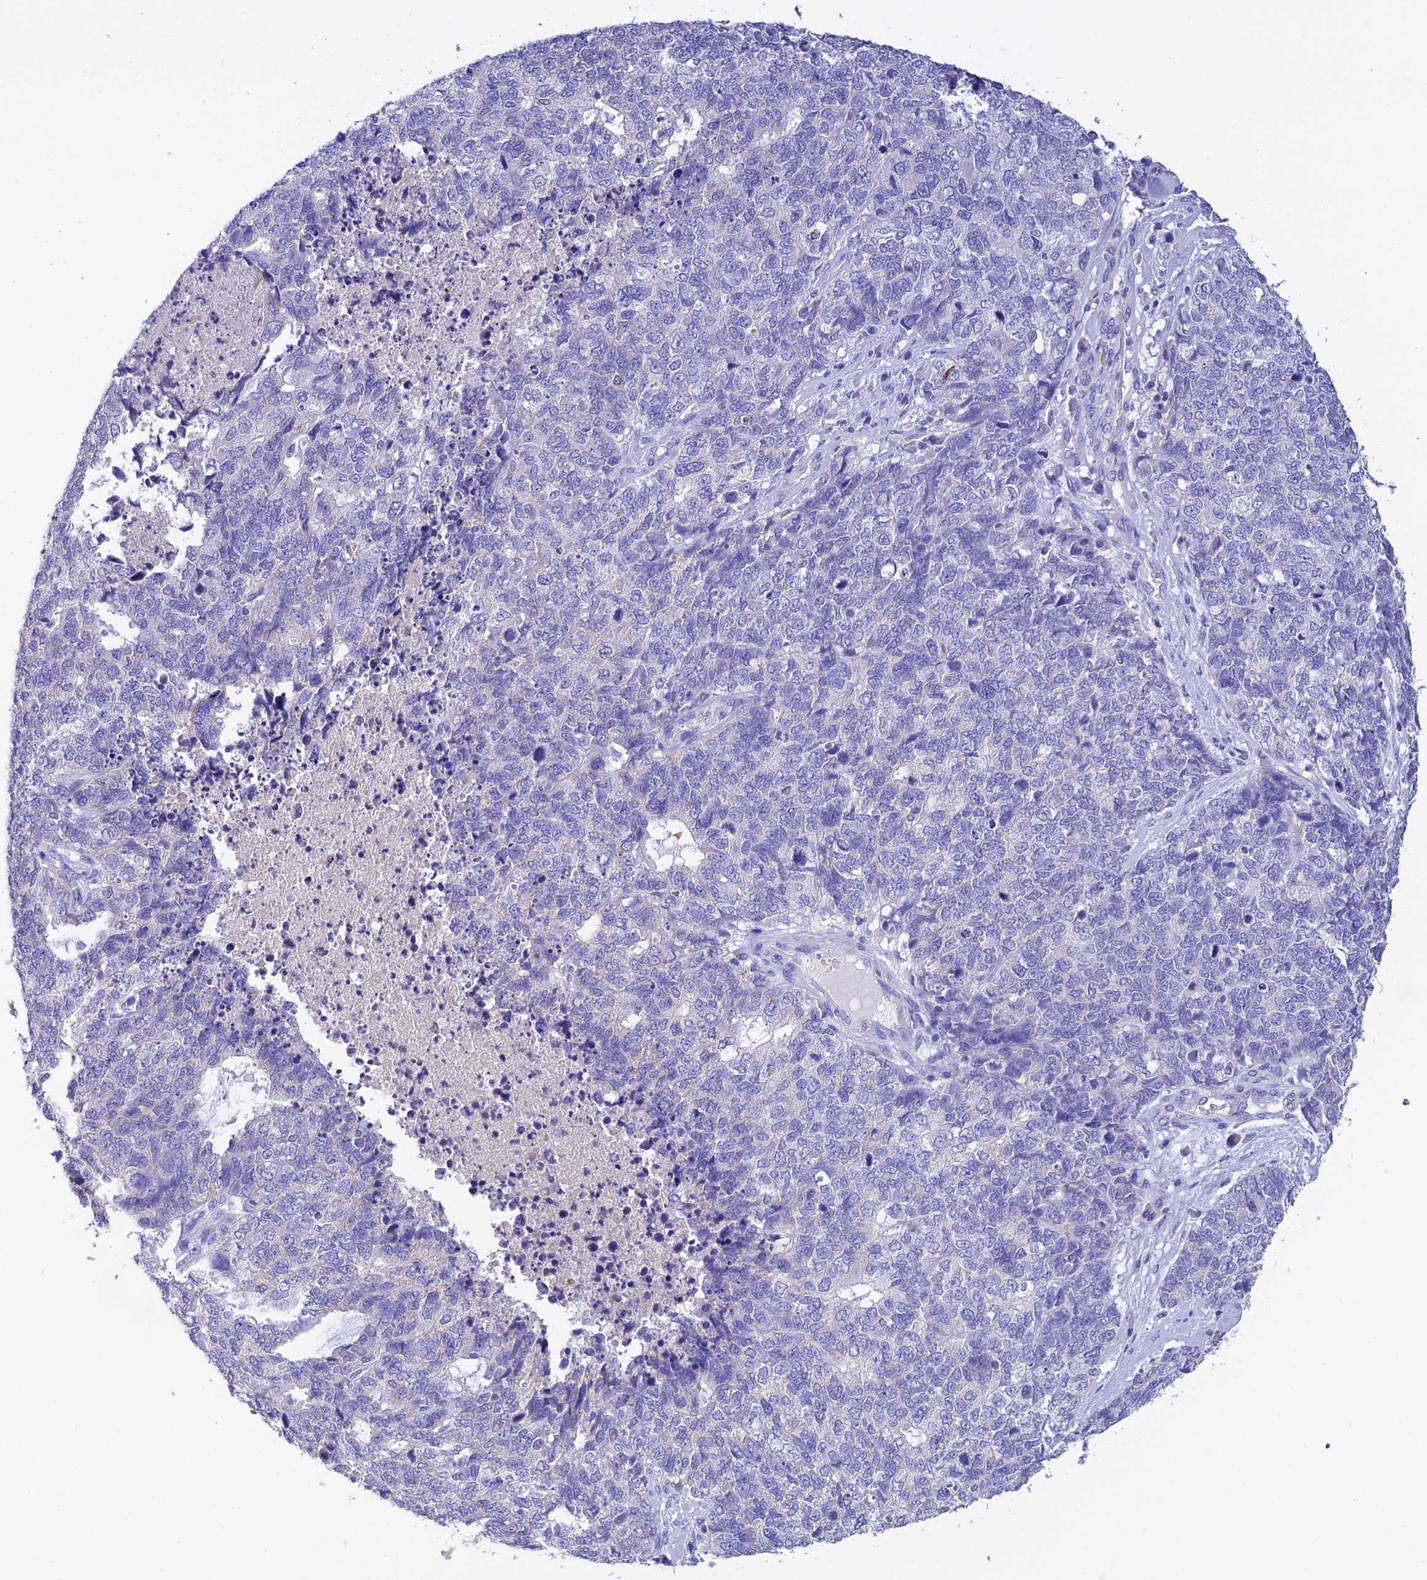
{"staining": {"intensity": "negative", "quantity": "none", "location": "none"}, "tissue": "cervical cancer", "cell_type": "Tumor cells", "image_type": "cancer", "snomed": [{"axis": "morphology", "description": "Squamous cell carcinoma, NOS"}, {"axis": "topography", "description": "Cervix"}], "caption": "IHC photomicrograph of neoplastic tissue: human cervical cancer (squamous cell carcinoma) stained with DAB (3,3'-diaminobenzidine) shows no significant protein expression in tumor cells. (DAB immunohistochemistry (IHC) visualized using brightfield microscopy, high magnification).", "gene": "MS4A5", "patient": {"sex": "female", "age": 63}}